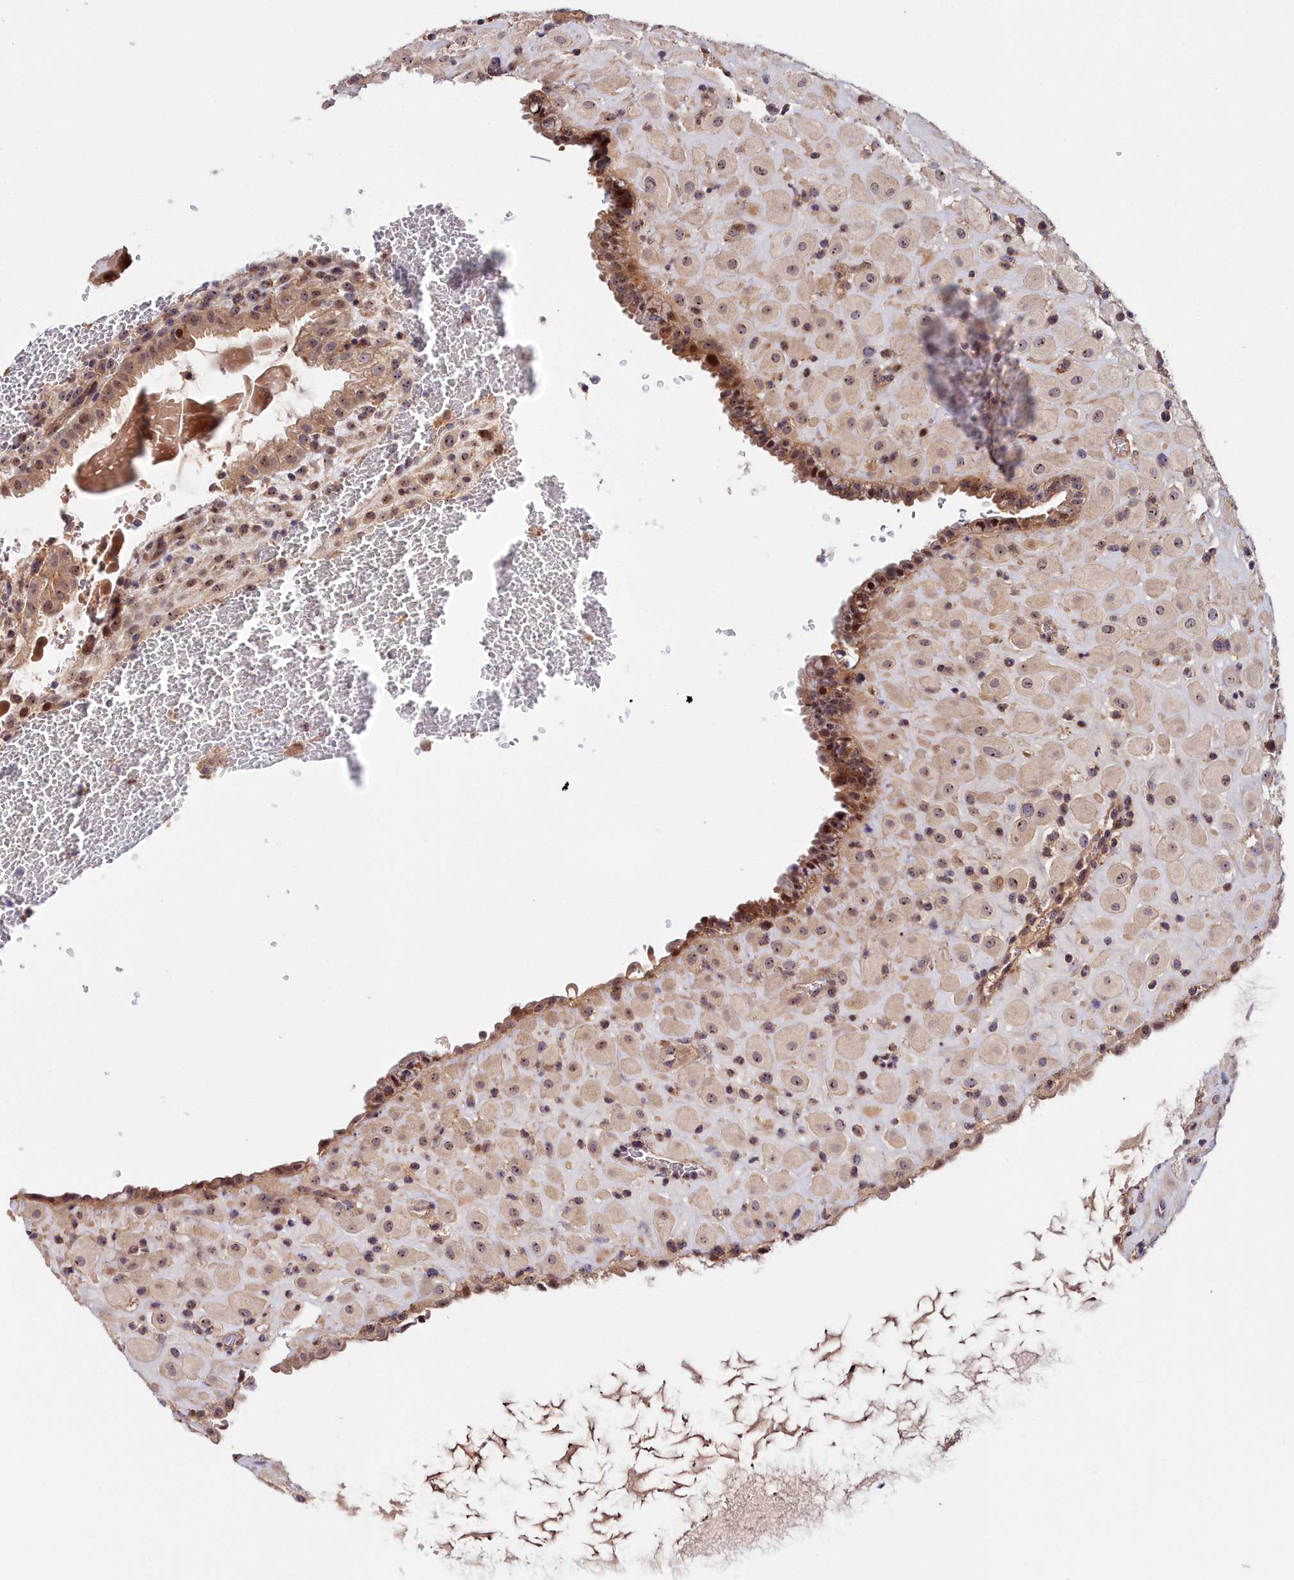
{"staining": {"intensity": "weak", "quantity": ">75%", "location": "cytoplasmic/membranous"}, "tissue": "placenta", "cell_type": "Decidual cells", "image_type": "normal", "snomed": [{"axis": "morphology", "description": "Normal tissue, NOS"}, {"axis": "topography", "description": "Placenta"}], "caption": "This micrograph exhibits benign placenta stained with immunohistochemistry (IHC) to label a protein in brown. The cytoplasmic/membranous of decidual cells show weak positivity for the protein. Nuclei are counter-stained blue.", "gene": "NEURL4", "patient": {"sex": "female", "age": 35}}